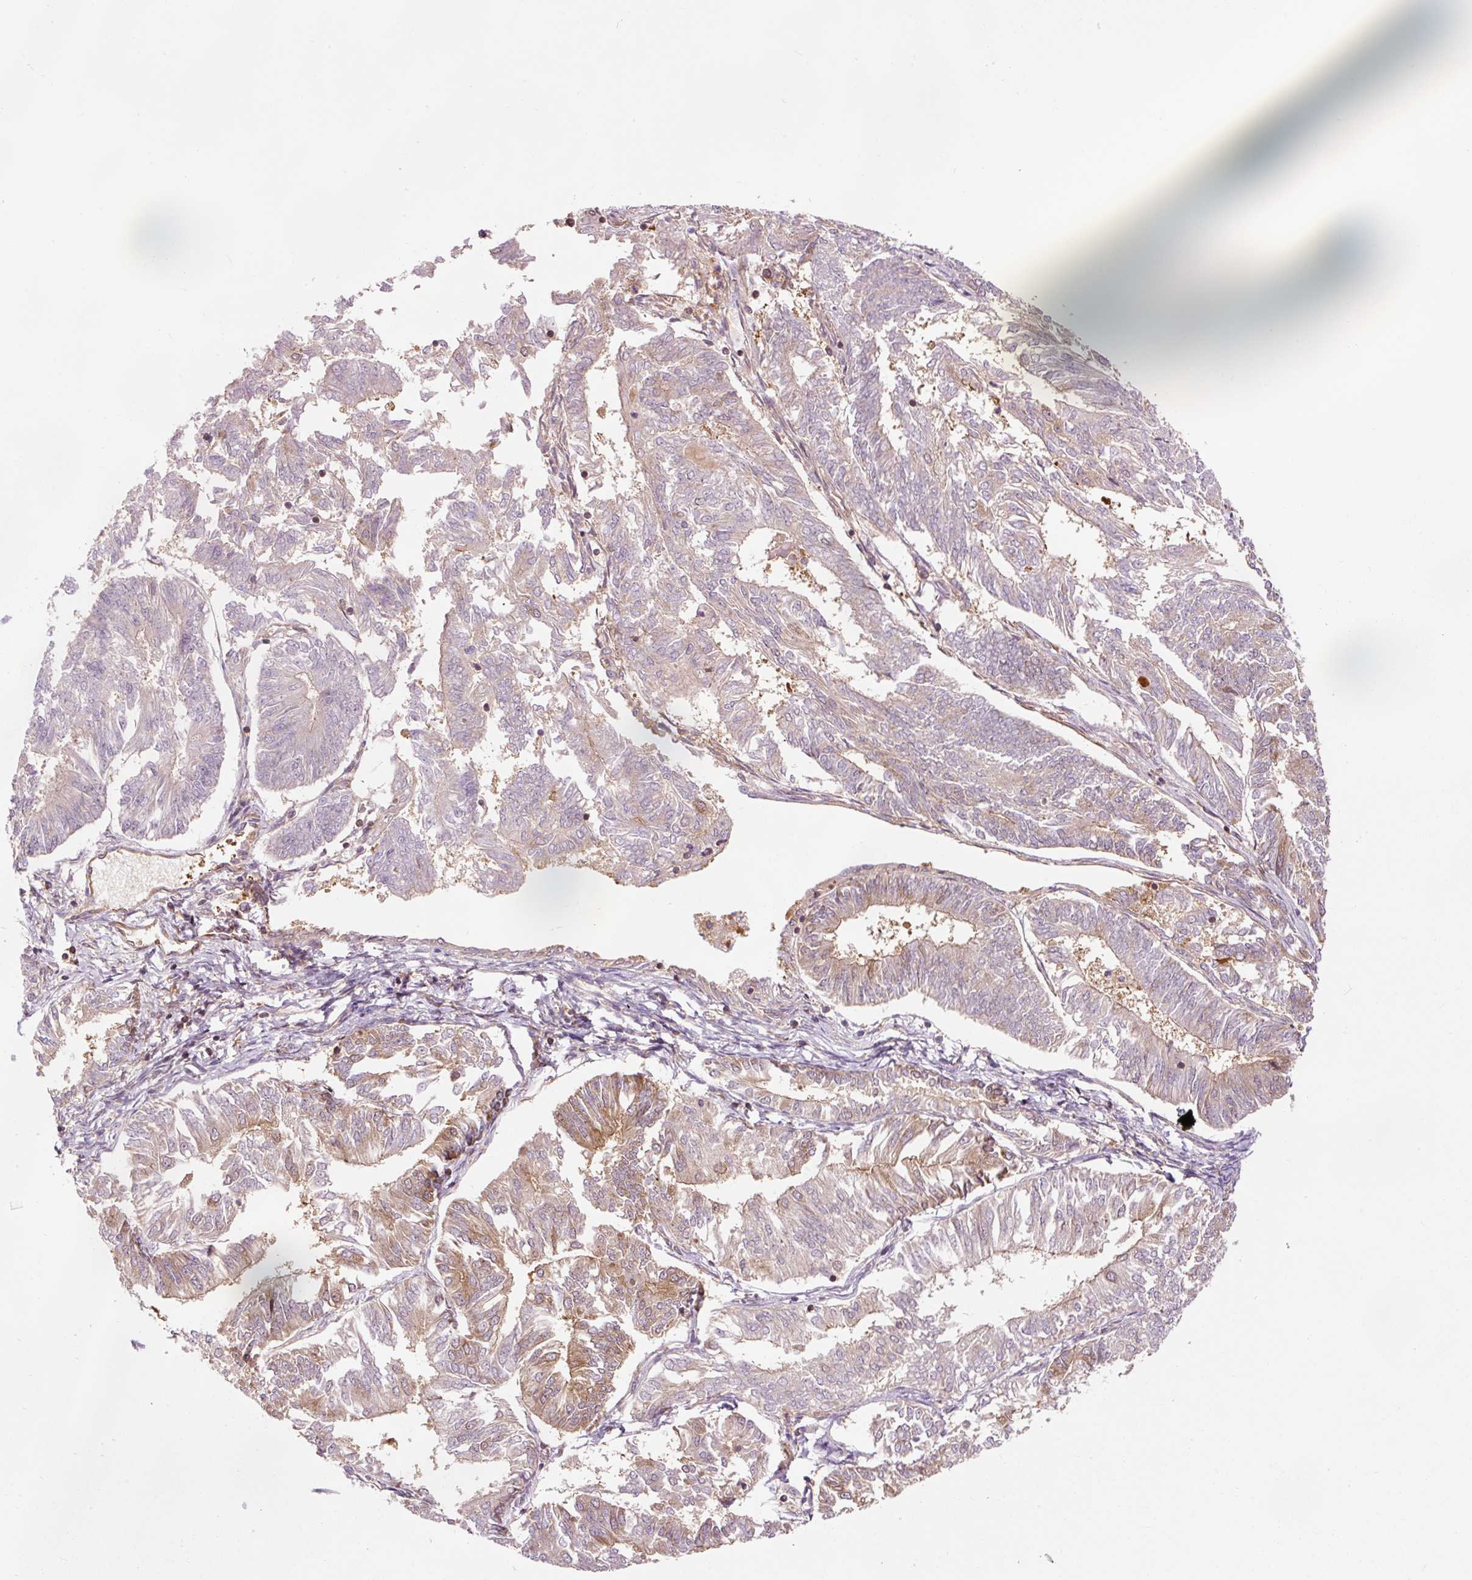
{"staining": {"intensity": "moderate", "quantity": "<25%", "location": "cytoplasmic/membranous"}, "tissue": "endometrial cancer", "cell_type": "Tumor cells", "image_type": "cancer", "snomed": [{"axis": "morphology", "description": "Adenocarcinoma, NOS"}, {"axis": "topography", "description": "Endometrium"}], "caption": "Protein staining displays moderate cytoplasmic/membranous expression in approximately <25% of tumor cells in adenocarcinoma (endometrial). The staining was performed using DAB to visualize the protein expression in brown, while the nuclei were stained in blue with hematoxylin (Magnification: 20x).", "gene": "PDAP1", "patient": {"sex": "female", "age": 58}}